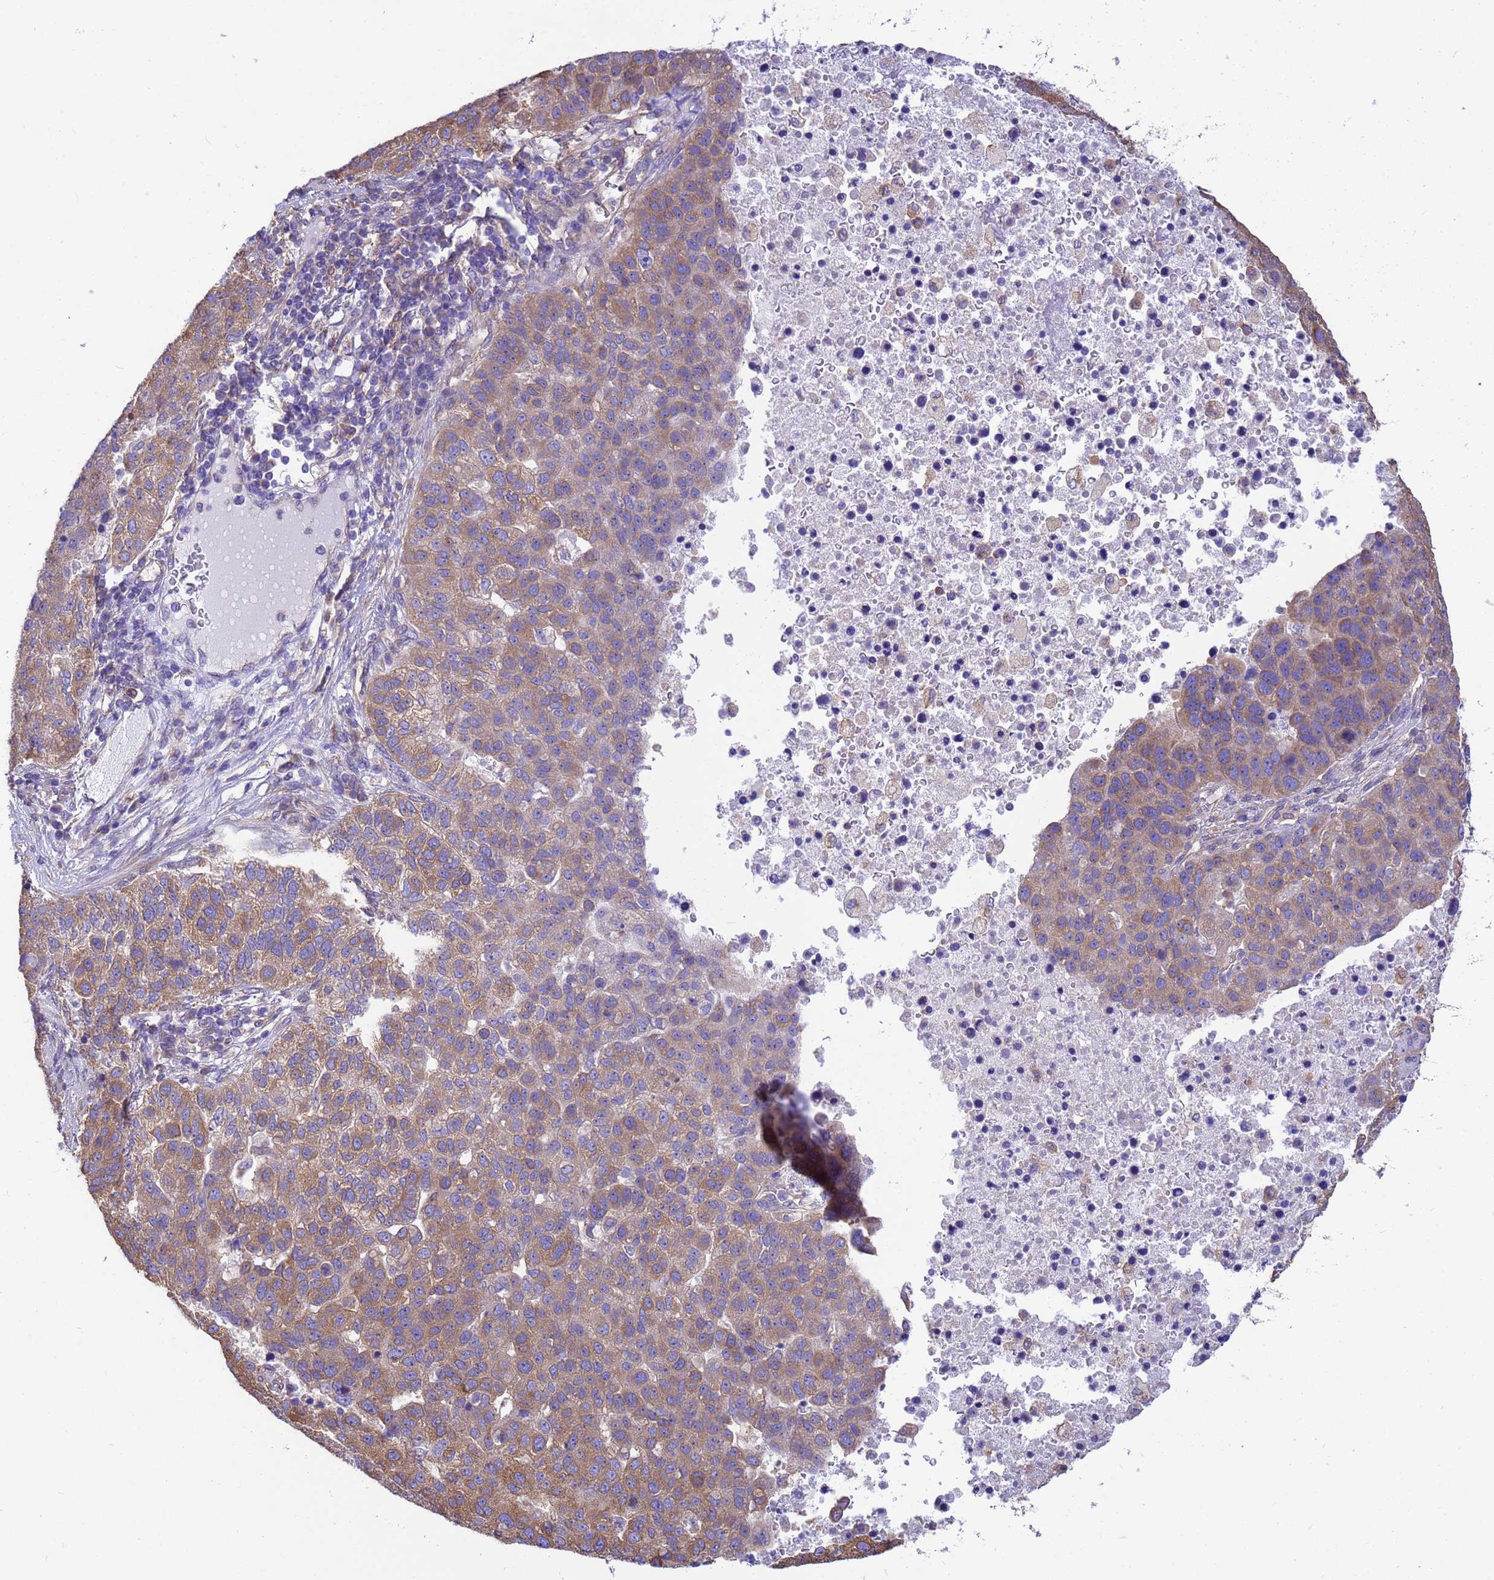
{"staining": {"intensity": "moderate", "quantity": ">75%", "location": "cytoplasmic/membranous"}, "tissue": "pancreatic cancer", "cell_type": "Tumor cells", "image_type": "cancer", "snomed": [{"axis": "morphology", "description": "Adenocarcinoma, NOS"}, {"axis": "topography", "description": "Pancreas"}], "caption": "Tumor cells show medium levels of moderate cytoplasmic/membranous positivity in approximately >75% of cells in human adenocarcinoma (pancreatic).", "gene": "TUBB1", "patient": {"sex": "female", "age": 61}}